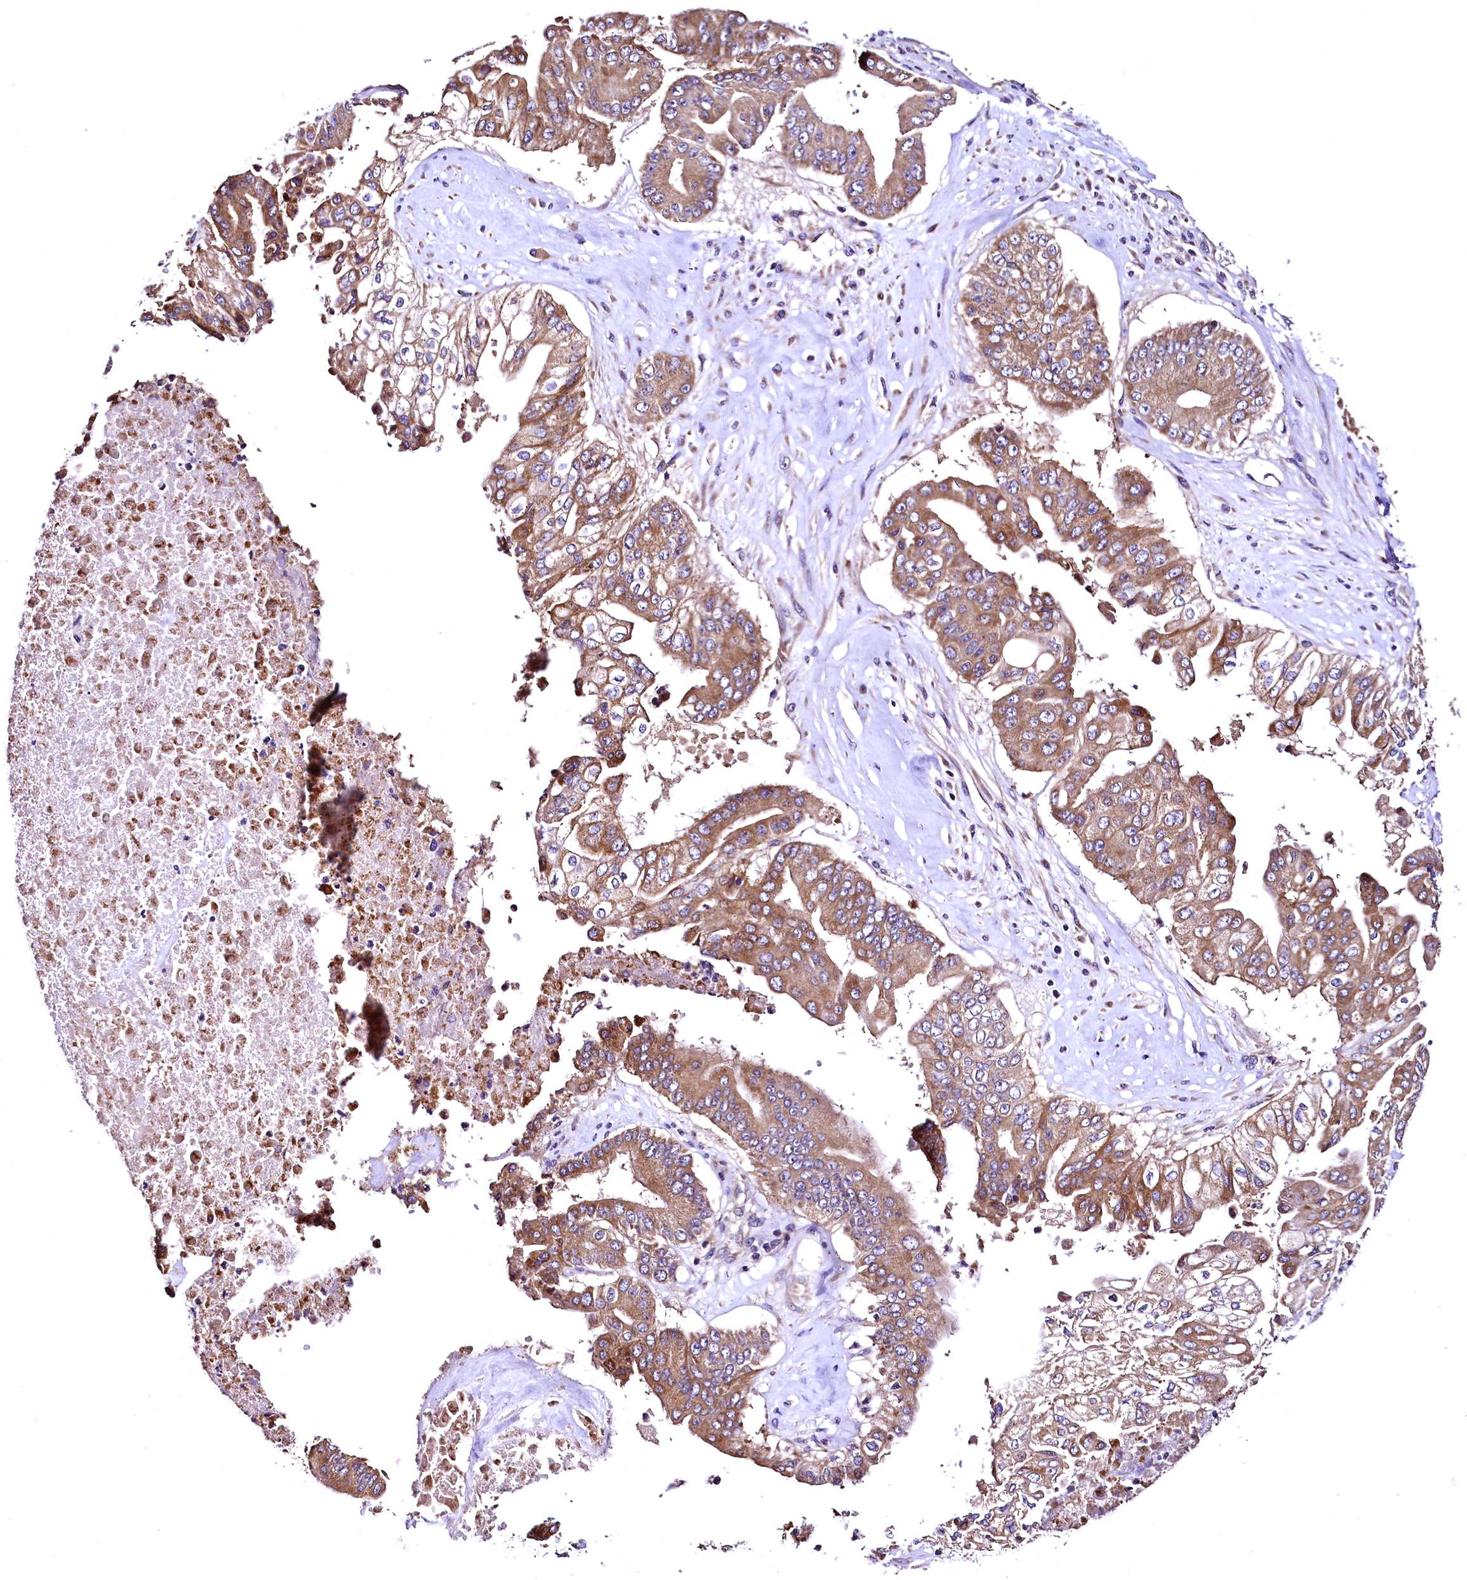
{"staining": {"intensity": "moderate", "quantity": ">75%", "location": "cytoplasmic/membranous"}, "tissue": "pancreatic cancer", "cell_type": "Tumor cells", "image_type": "cancer", "snomed": [{"axis": "morphology", "description": "Adenocarcinoma, NOS"}, {"axis": "topography", "description": "Pancreas"}], "caption": "Pancreatic cancer tissue reveals moderate cytoplasmic/membranous expression in about >75% of tumor cells, visualized by immunohistochemistry.", "gene": "LRSAM1", "patient": {"sex": "female", "age": 77}}